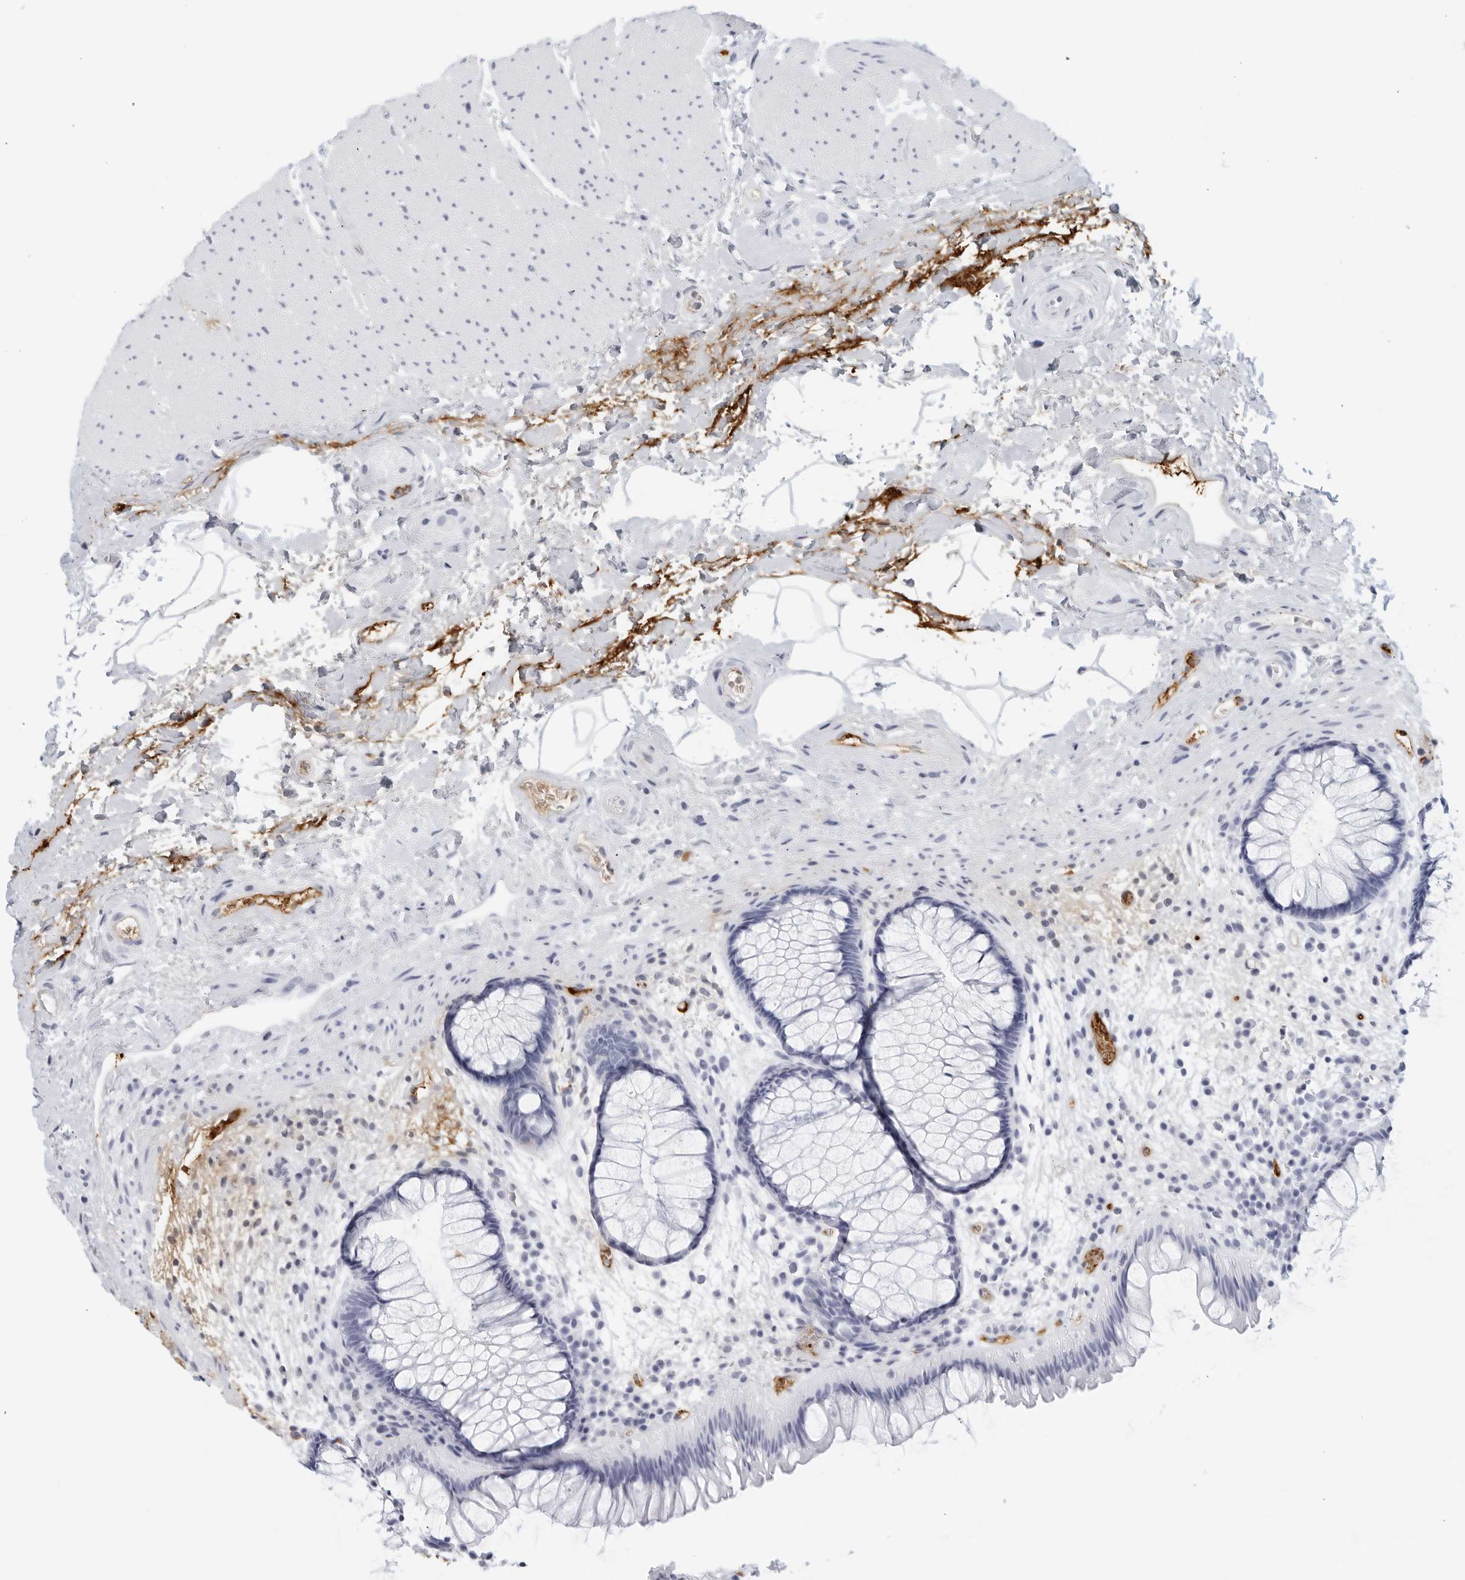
{"staining": {"intensity": "negative", "quantity": "none", "location": "none"}, "tissue": "rectum", "cell_type": "Glandular cells", "image_type": "normal", "snomed": [{"axis": "morphology", "description": "Normal tissue, NOS"}, {"axis": "topography", "description": "Rectum"}], "caption": "Immunohistochemistry micrograph of normal rectum: rectum stained with DAB reveals no significant protein positivity in glandular cells. Nuclei are stained in blue.", "gene": "FGG", "patient": {"sex": "male", "age": 51}}